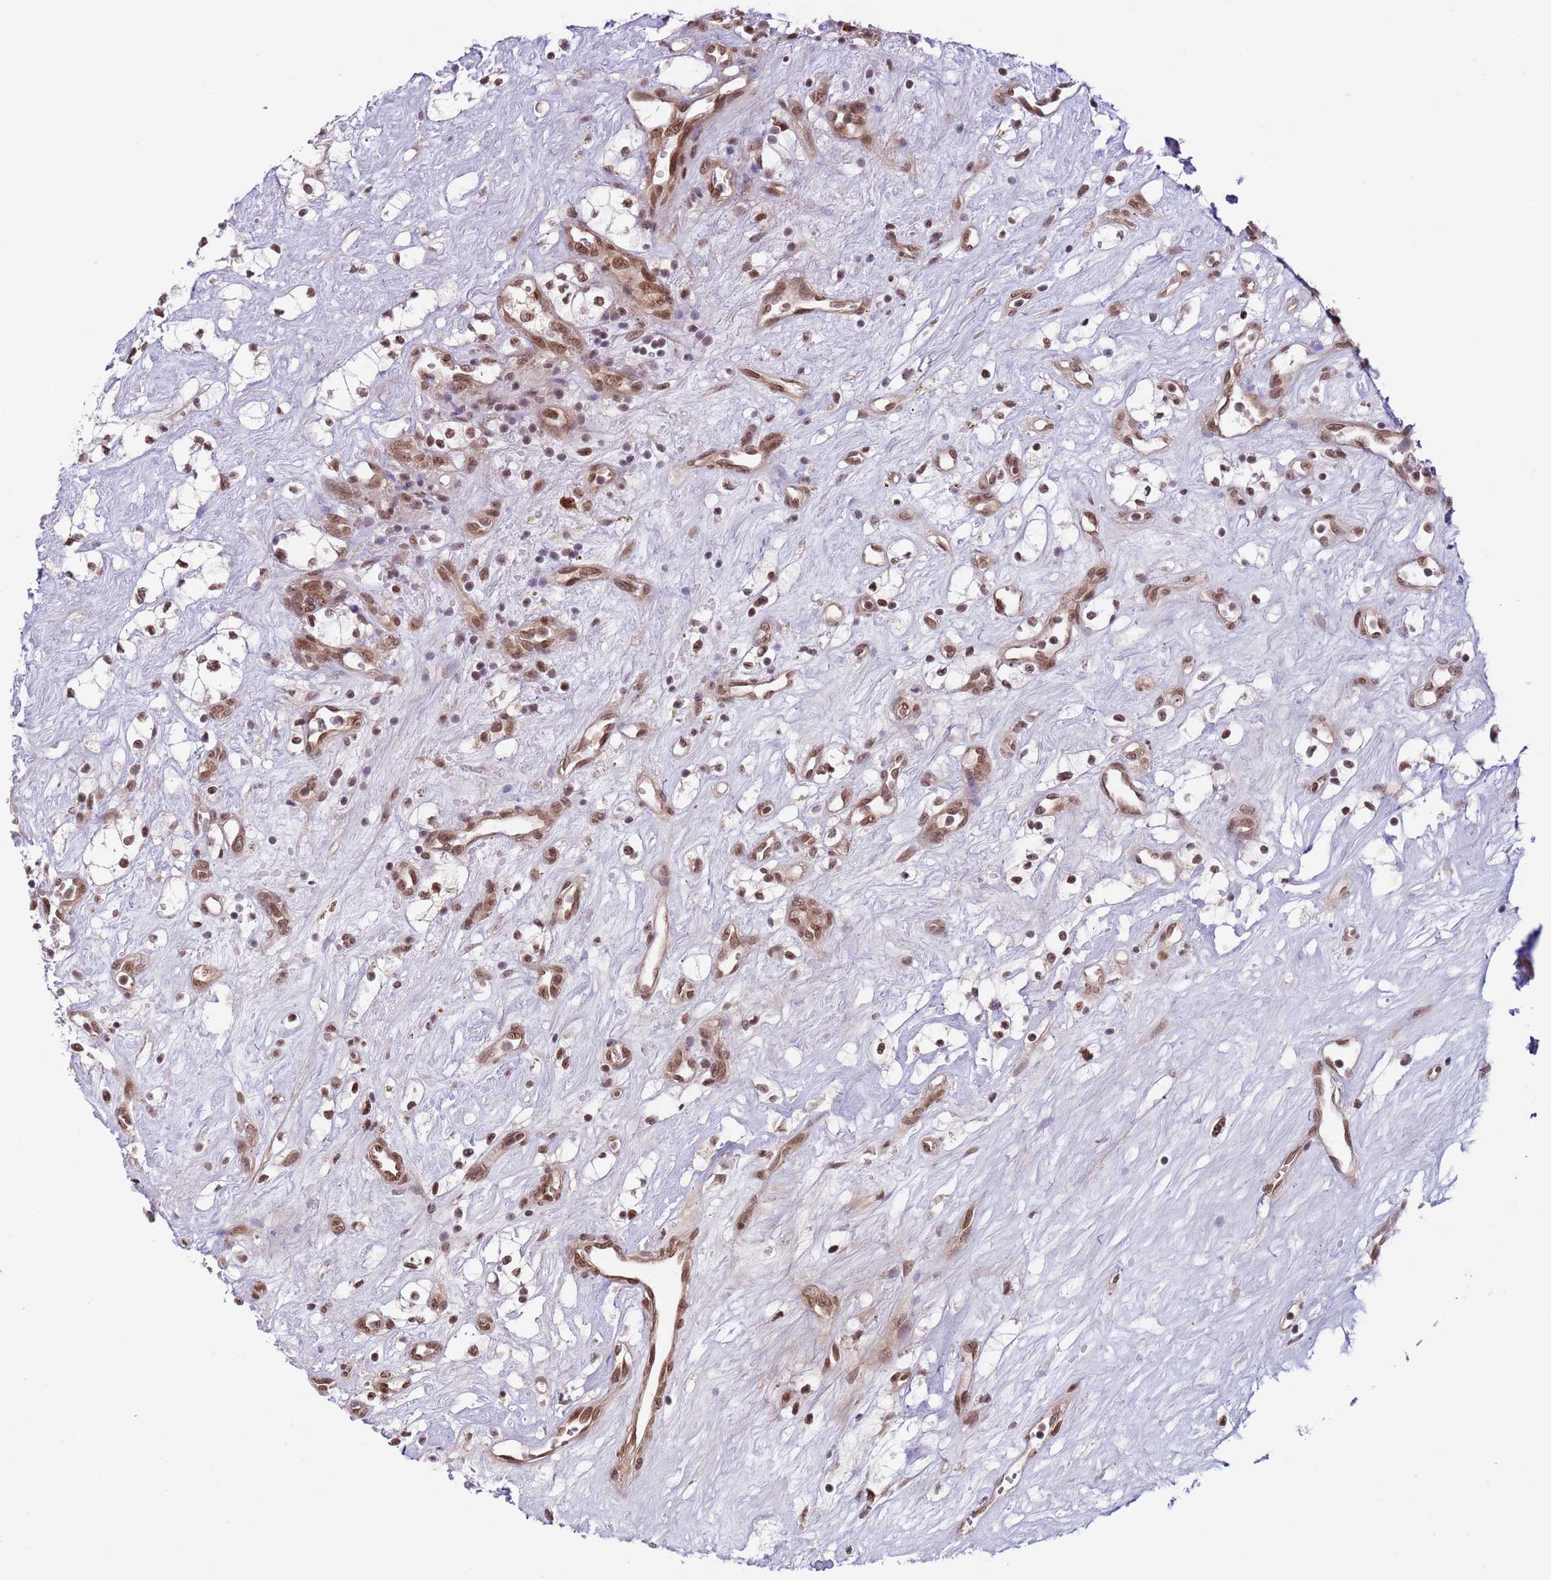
{"staining": {"intensity": "moderate", "quantity": ">75%", "location": "nuclear"}, "tissue": "renal cancer", "cell_type": "Tumor cells", "image_type": "cancer", "snomed": [{"axis": "morphology", "description": "Adenocarcinoma, NOS"}, {"axis": "topography", "description": "Kidney"}], "caption": "Protein staining of renal adenocarcinoma tissue exhibits moderate nuclear expression in about >75% of tumor cells.", "gene": "SIPA1L3", "patient": {"sex": "male", "age": 59}}